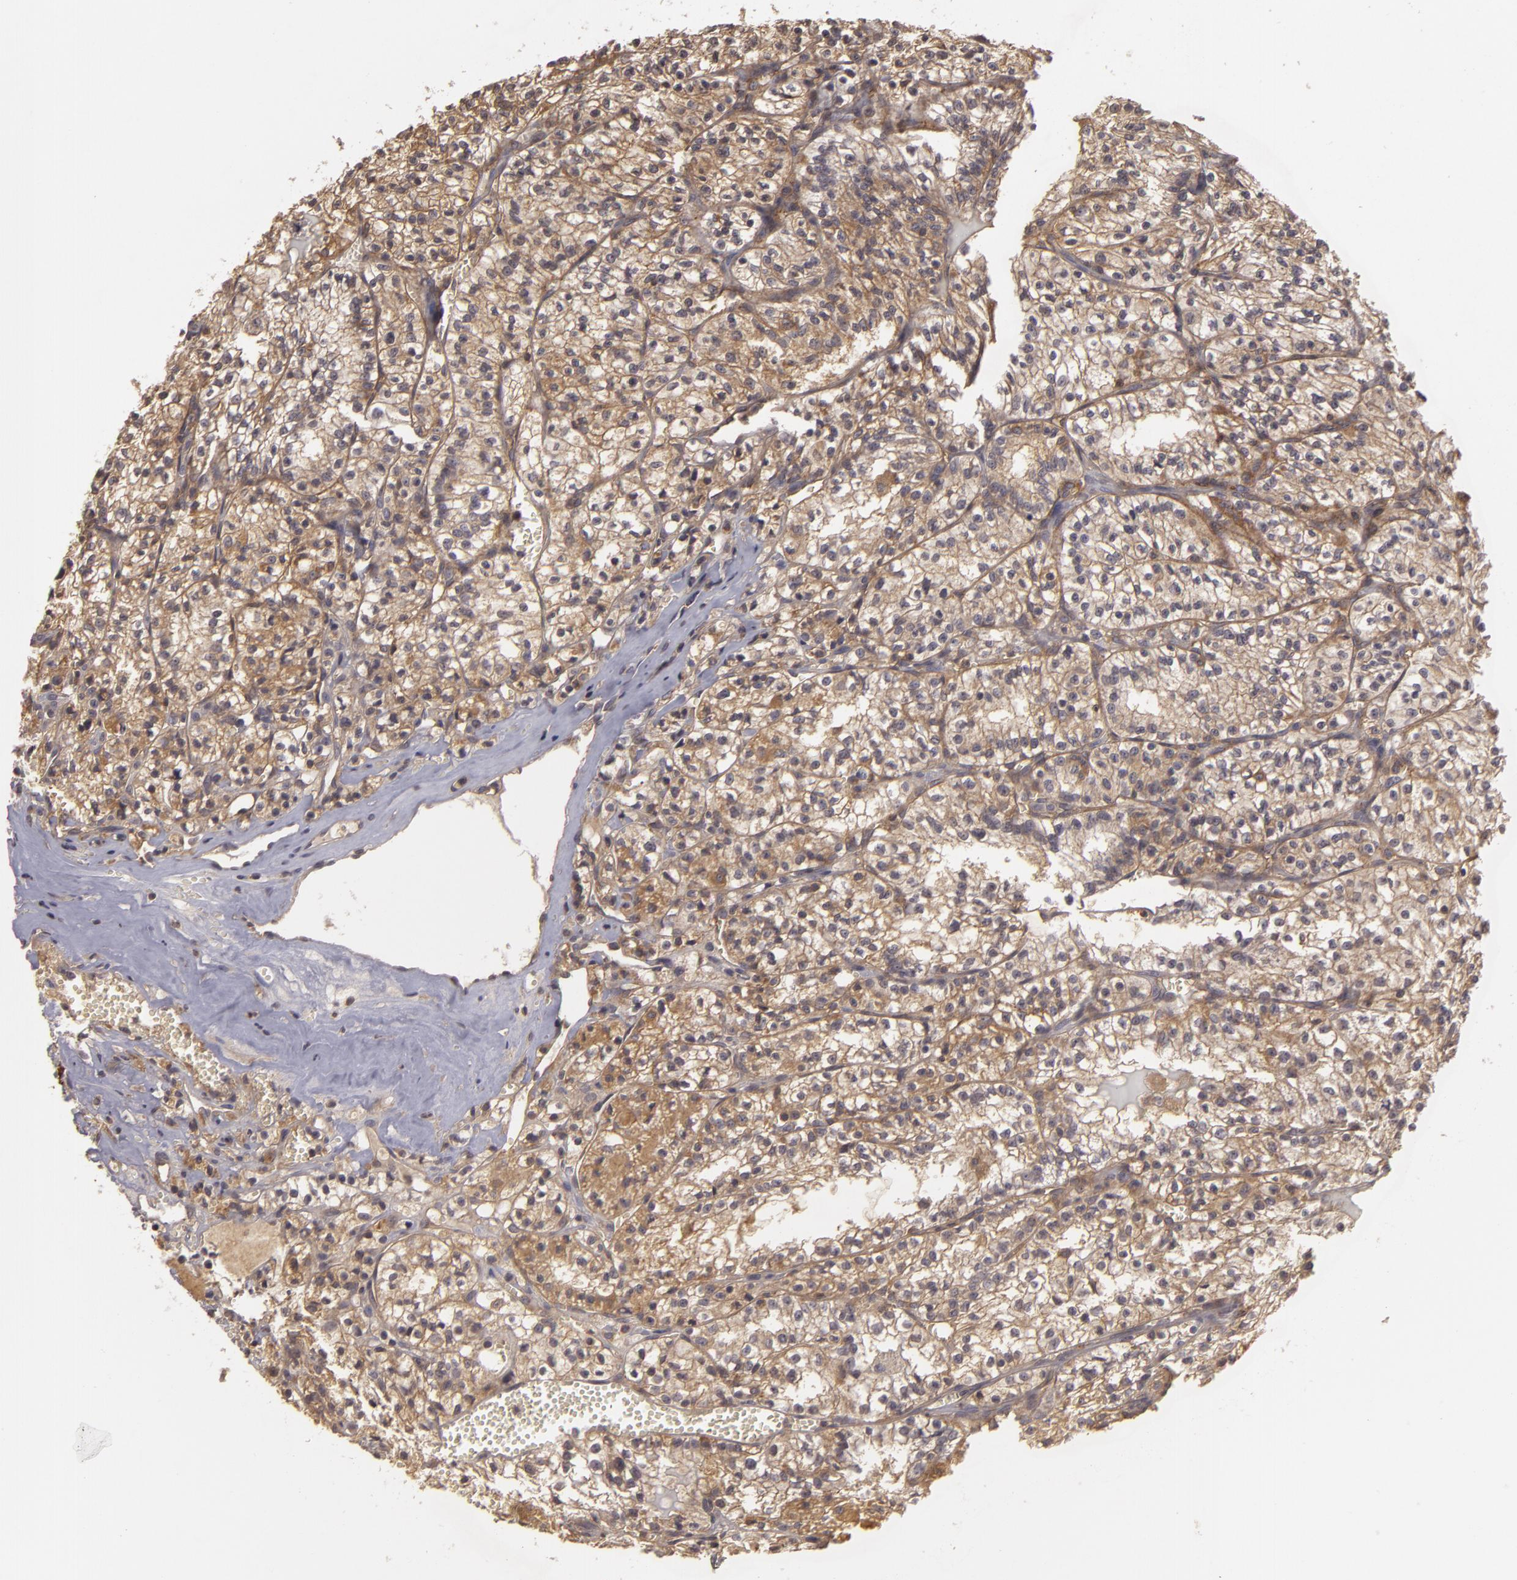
{"staining": {"intensity": "moderate", "quantity": ">75%", "location": "cytoplasmic/membranous"}, "tissue": "renal cancer", "cell_type": "Tumor cells", "image_type": "cancer", "snomed": [{"axis": "morphology", "description": "Adenocarcinoma, NOS"}, {"axis": "topography", "description": "Kidney"}], "caption": "Renal cancer (adenocarcinoma) stained for a protein demonstrates moderate cytoplasmic/membranous positivity in tumor cells.", "gene": "HRAS", "patient": {"sex": "male", "age": 61}}